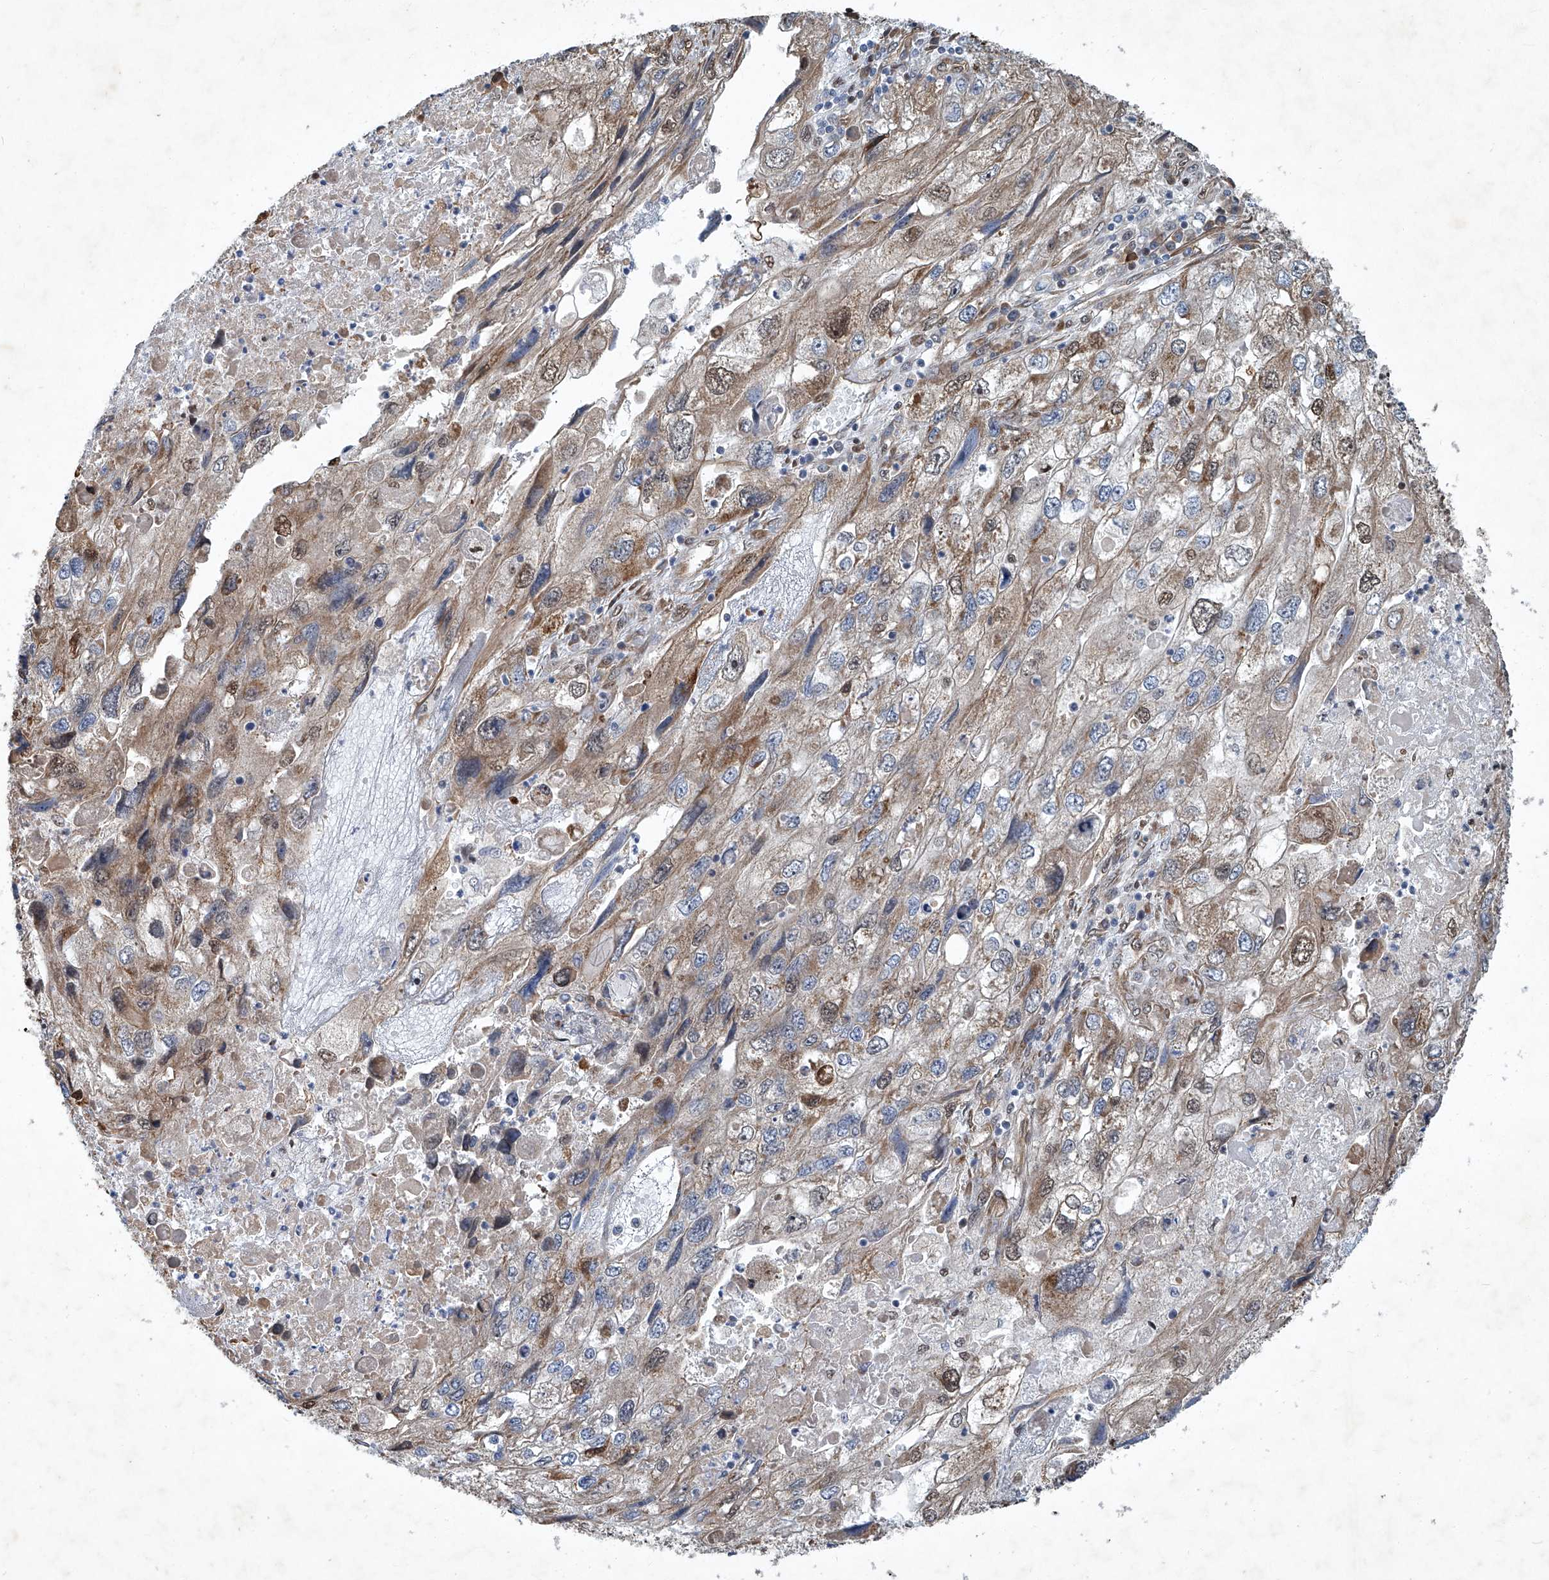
{"staining": {"intensity": "moderate", "quantity": "25%-75%", "location": "cytoplasmic/membranous"}, "tissue": "endometrial cancer", "cell_type": "Tumor cells", "image_type": "cancer", "snomed": [{"axis": "morphology", "description": "Adenocarcinoma, NOS"}, {"axis": "topography", "description": "Endometrium"}], "caption": "IHC of human endometrial adenocarcinoma demonstrates medium levels of moderate cytoplasmic/membranous expression in about 25%-75% of tumor cells.", "gene": "GPR132", "patient": {"sex": "female", "age": 49}}